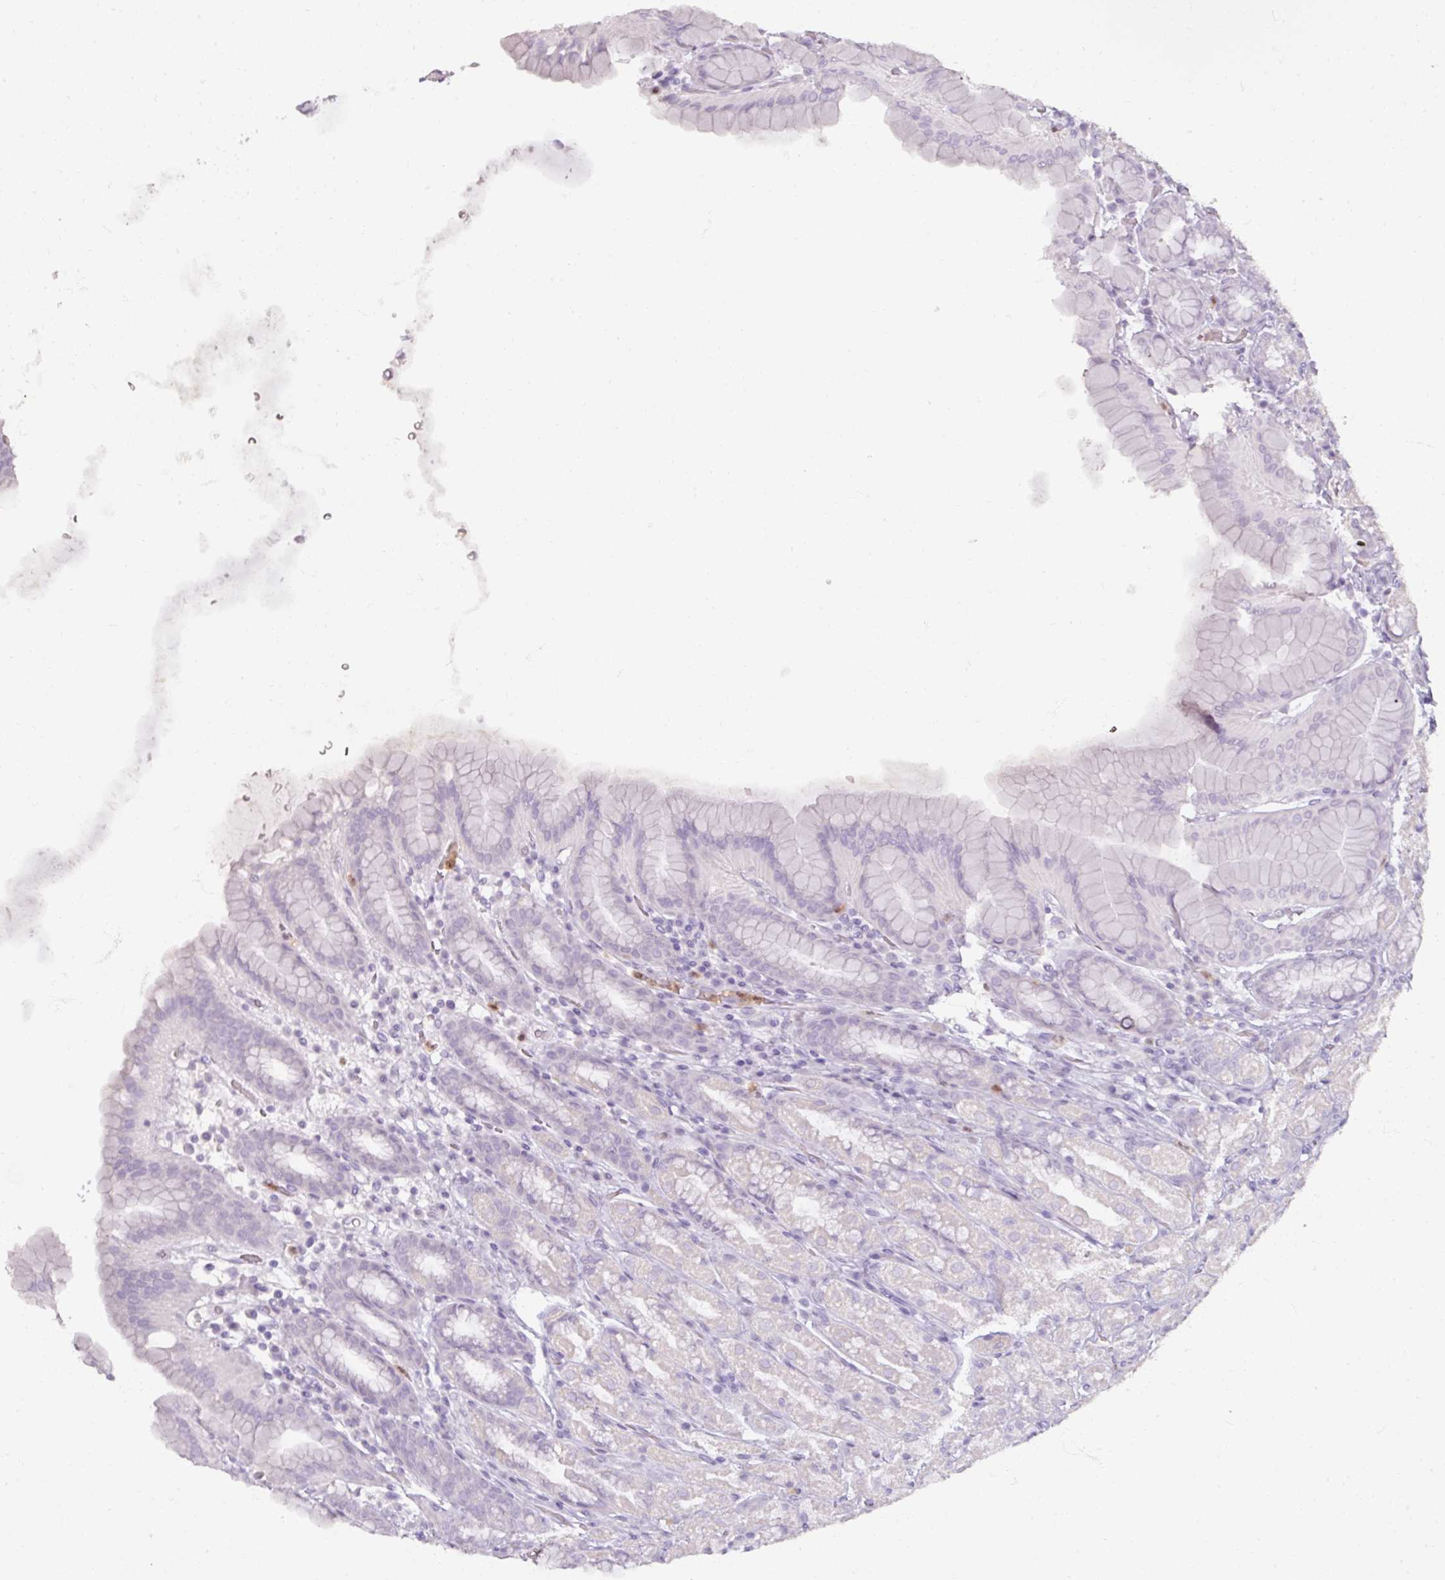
{"staining": {"intensity": "negative", "quantity": "none", "location": "none"}, "tissue": "stomach", "cell_type": "Glandular cells", "image_type": "normal", "snomed": [{"axis": "morphology", "description": "Normal tissue, NOS"}, {"axis": "topography", "description": "Stomach, upper"}, {"axis": "topography", "description": "Stomach"}], "caption": "This is an IHC histopathology image of normal stomach. There is no positivity in glandular cells.", "gene": "ARG1", "patient": {"sex": "male", "age": 68}}